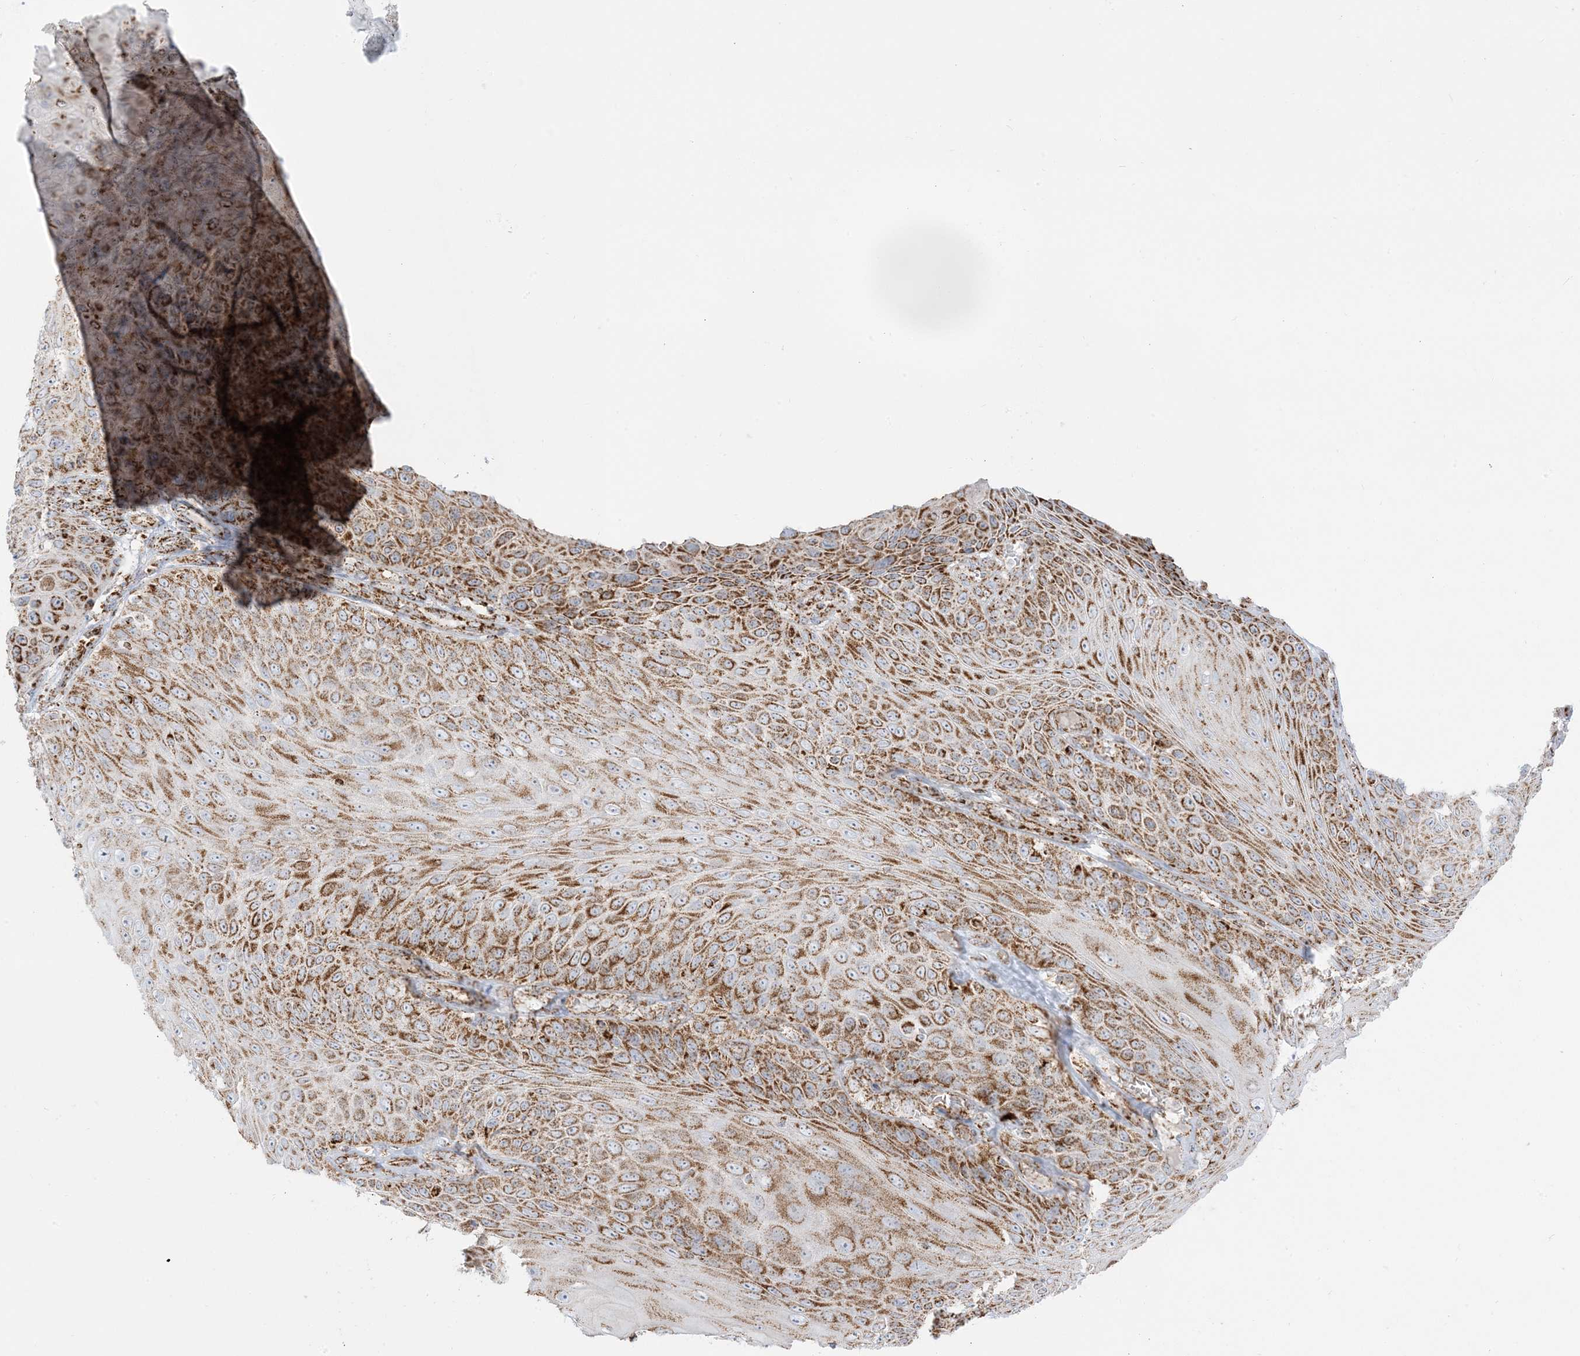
{"staining": {"intensity": "moderate", "quantity": ">75%", "location": "cytoplasmic/membranous"}, "tissue": "skin cancer", "cell_type": "Tumor cells", "image_type": "cancer", "snomed": [{"axis": "morphology", "description": "Squamous cell carcinoma, NOS"}, {"axis": "topography", "description": "Skin"}], "caption": "Skin cancer (squamous cell carcinoma) tissue reveals moderate cytoplasmic/membranous expression in about >75% of tumor cells", "gene": "MRPS36", "patient": {"sex": "female", "age": 88}}